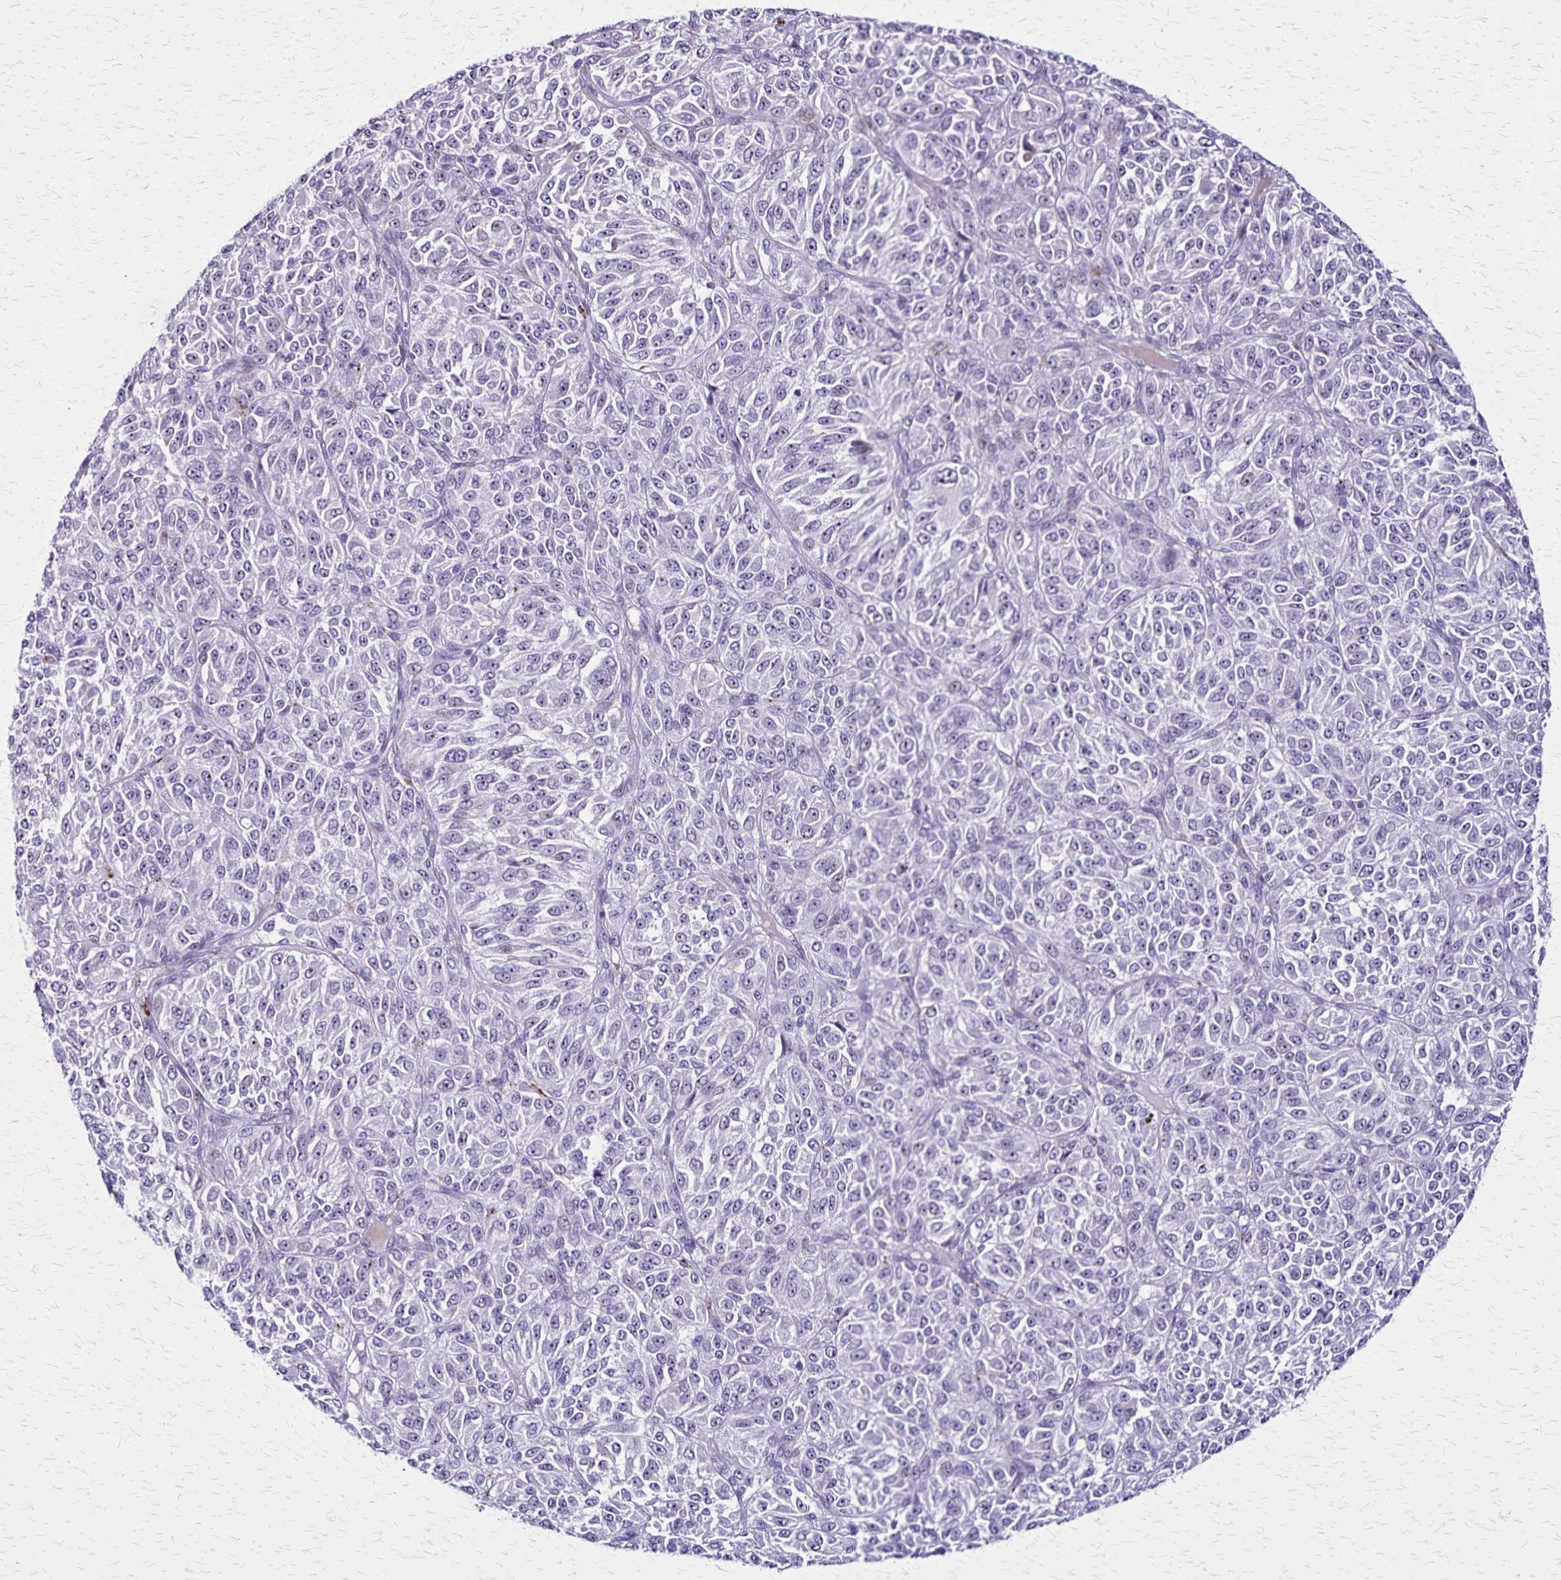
{"staining": {"intensity": "negative", "quantity": "none", "location": "none"}, "tissue": "melanoma", "cell_type": "Tumor cells", "image_type": "cancer", "snomed": [{"axis": "morphology", "description": "Malignant melanoma, Metastatic site"}, {"axis": "topography", "description": "Brain"}], "caption": "The histopathology image exhibits no staining of tumor cells in melanoma.", "gene": "OR51B5", "patient": {"sex": "female", "age": 56}}